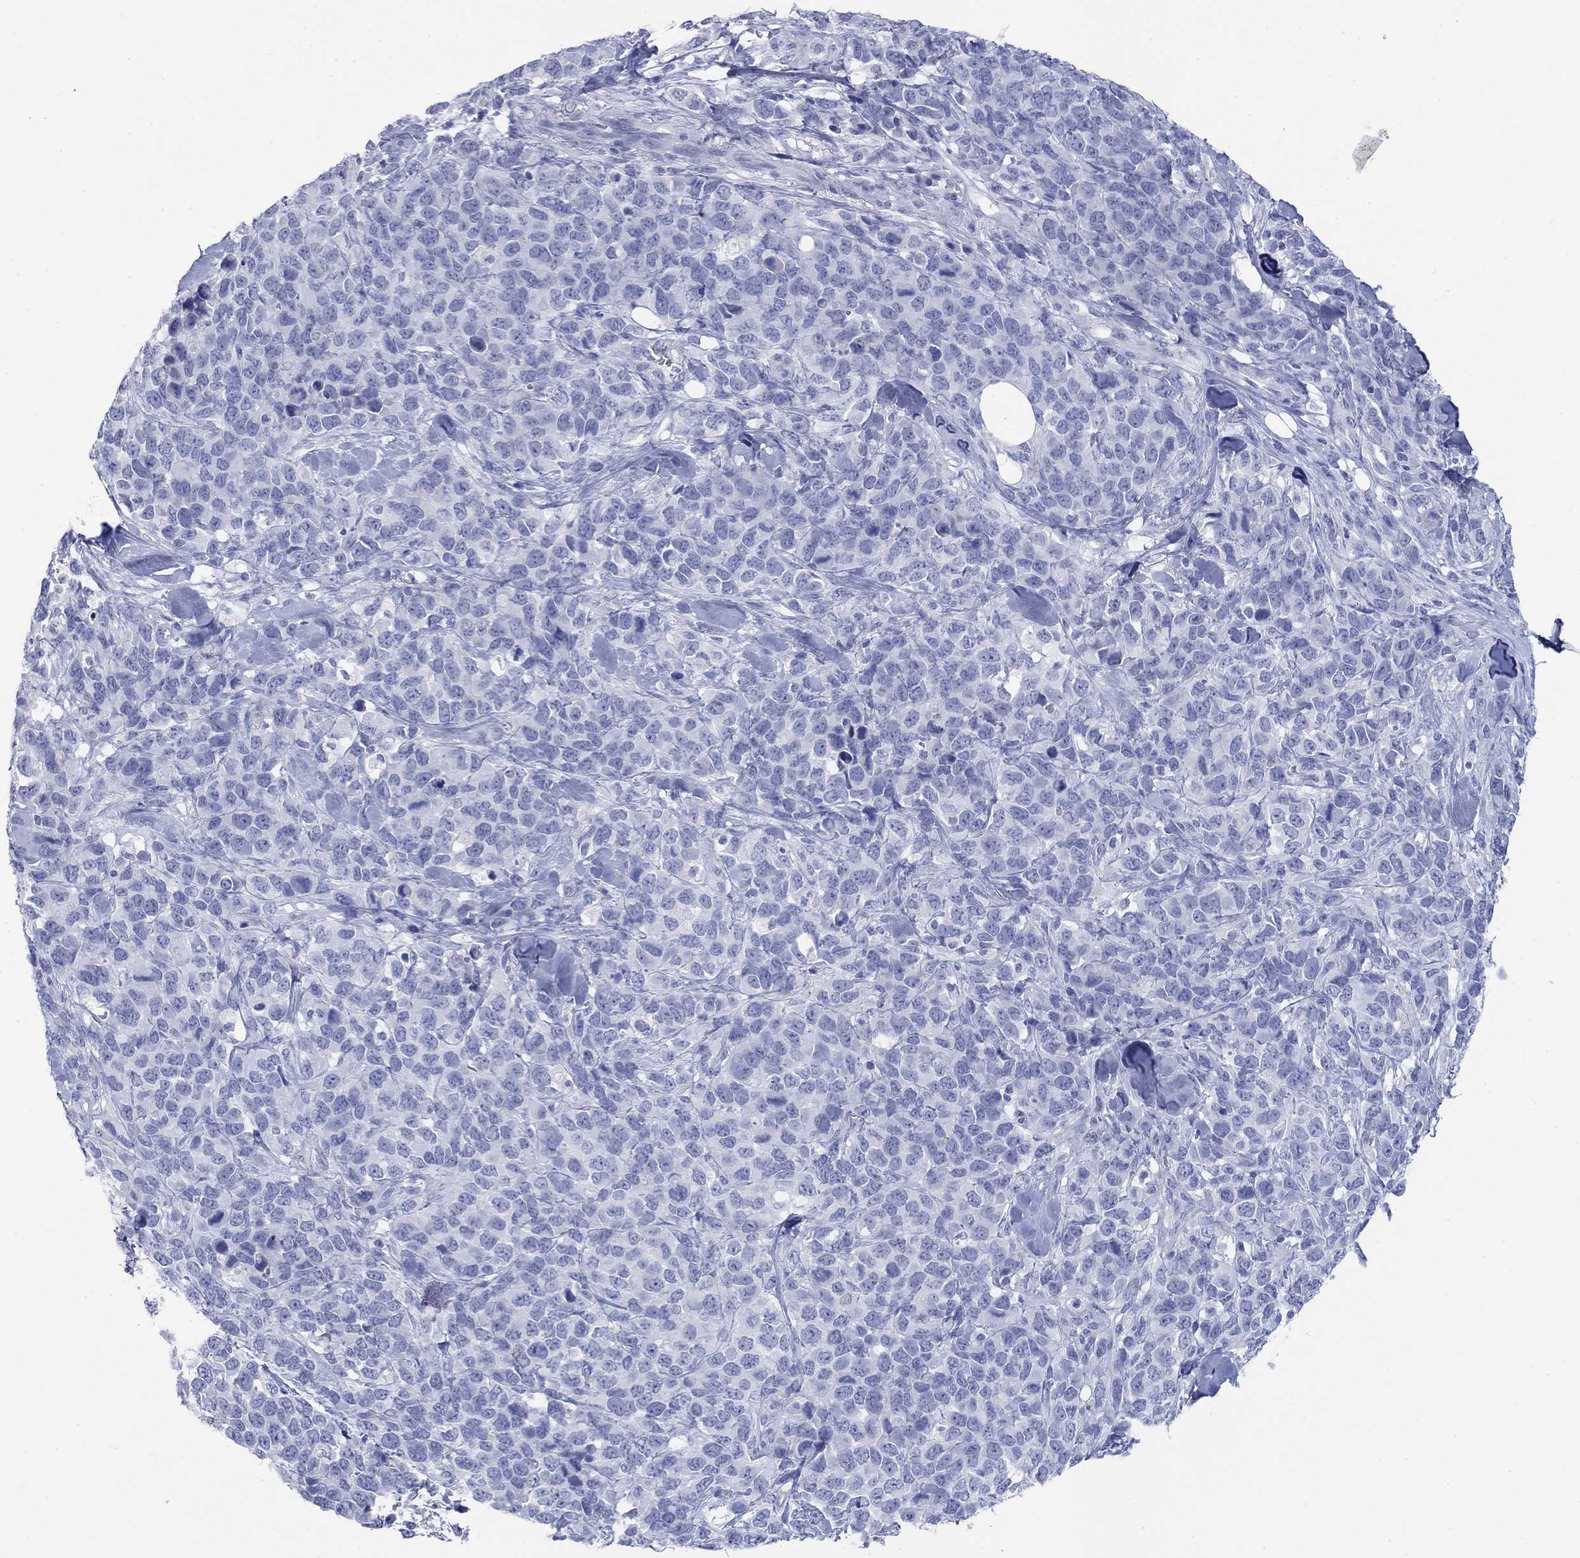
{"staining": {"intensity": "negative", "quantity": "none", "location": "none"}, "tissue": "melanoma", "cell_type": "Tumor cells", "image_type": "cancer", "snomed": [{"axis": "morphology", "description": "Malignant melanoma, Metastatic site"}, {"axis": "topography", "description": "Skin"}], "caption": "IHC histopathology image of human malignant melanoma (metastatic site) stained for a protein (brown), which reveals no expression in tumor cells. (DAB immunohistochemistry with hematoxylin counter stain).", "gene": "PDYN", "patient": {"sex": "male", "age": 84}}